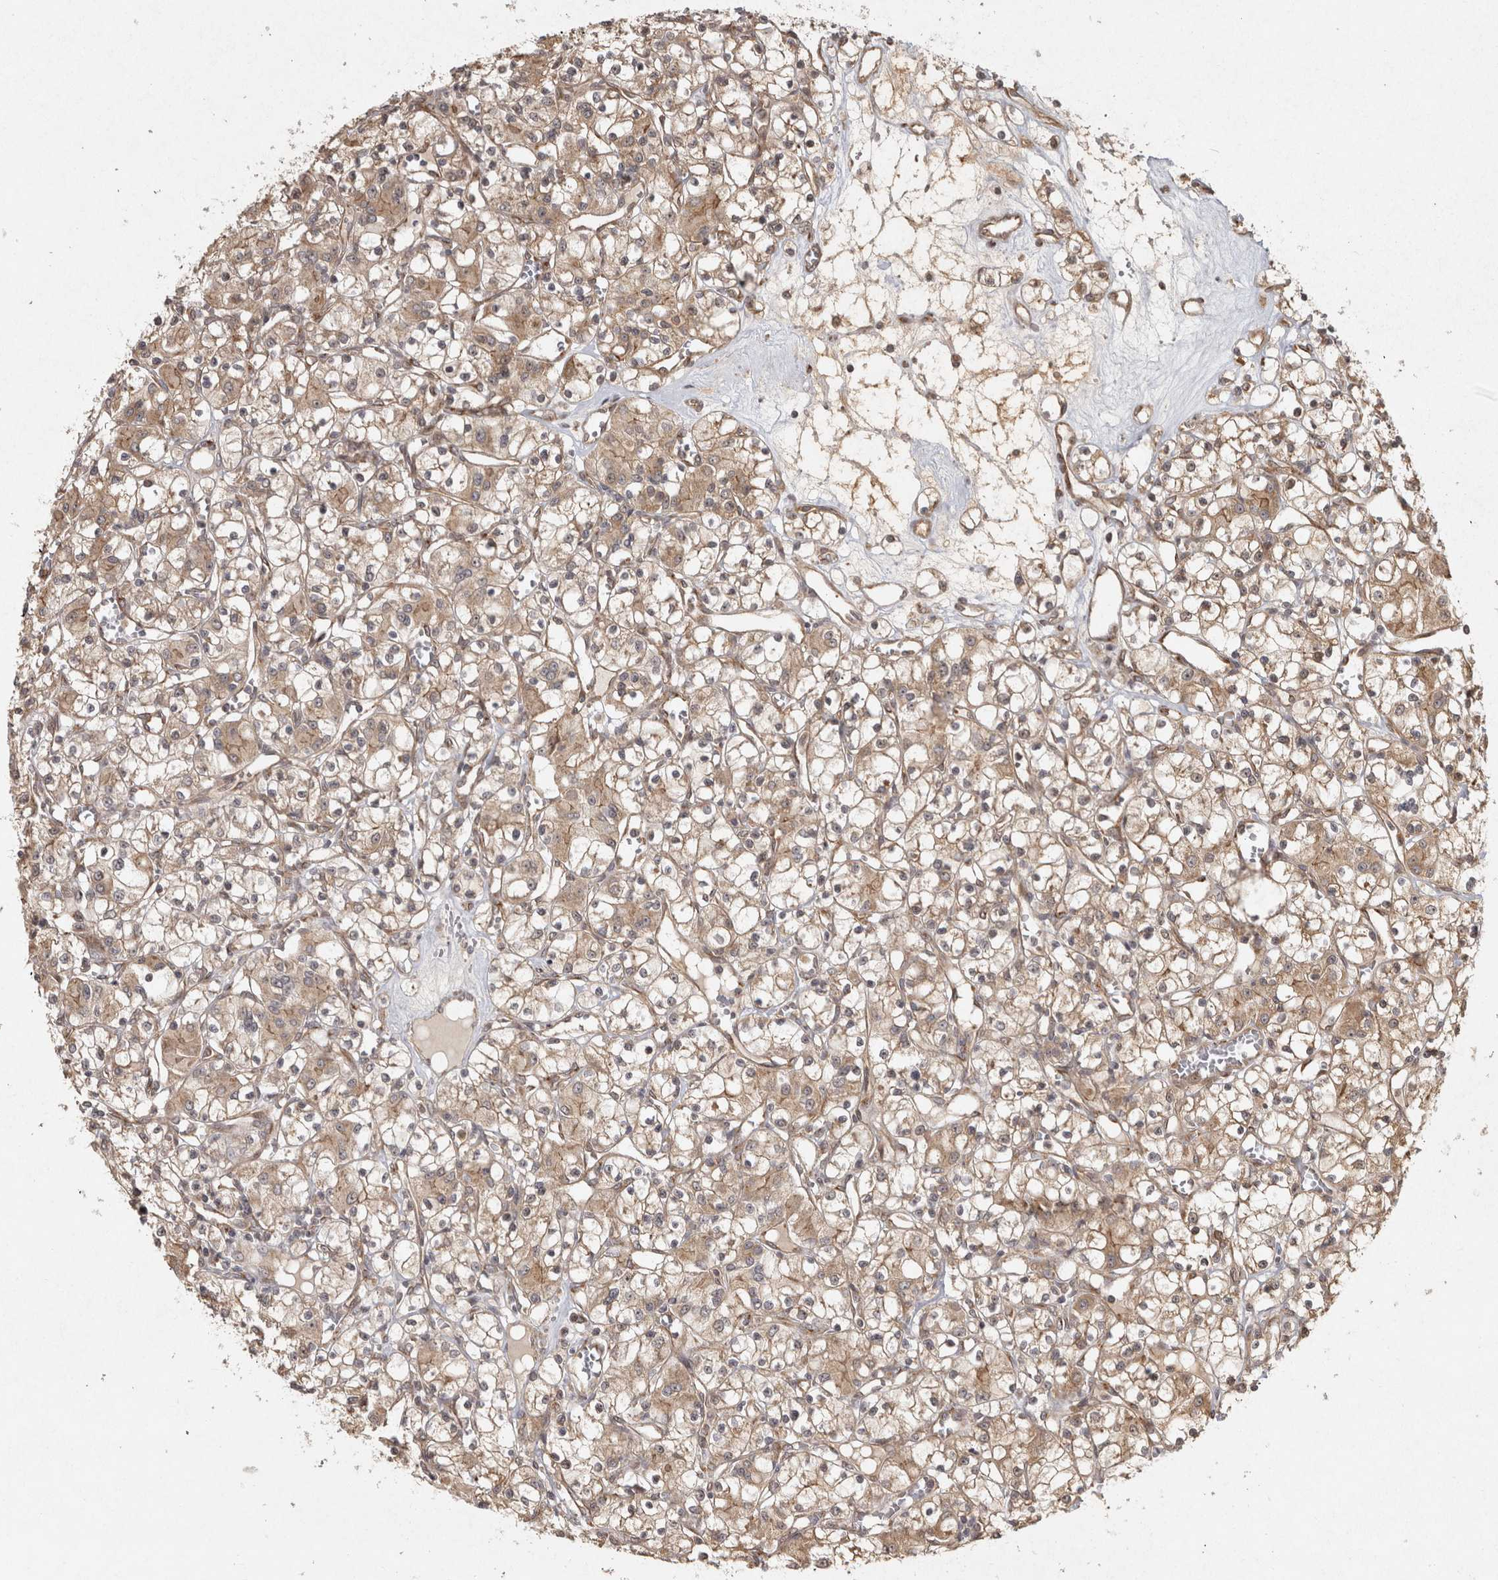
{"staining": {"intensity": "moderate", "quantity": ">75%", "location": "cytoplasmic/membranous"}, "tissue": "renal cancer", "cell_type": "Tumor cells", "image_type": "cancer", "snomed": [{"axis": "morphology", "description": "Adenocarcinoma, NOS"}, {"axis": "topography", "description": "Kidney"}], "caption": "Human adenocarcinoma (renal) stained for a protein (brown) reveals moderate cytoplasmic/membranous positive expression in about >75% of tumor cells.", "gene": "CAMSAP2", "patient": {"sex": "female", "age": 59}}